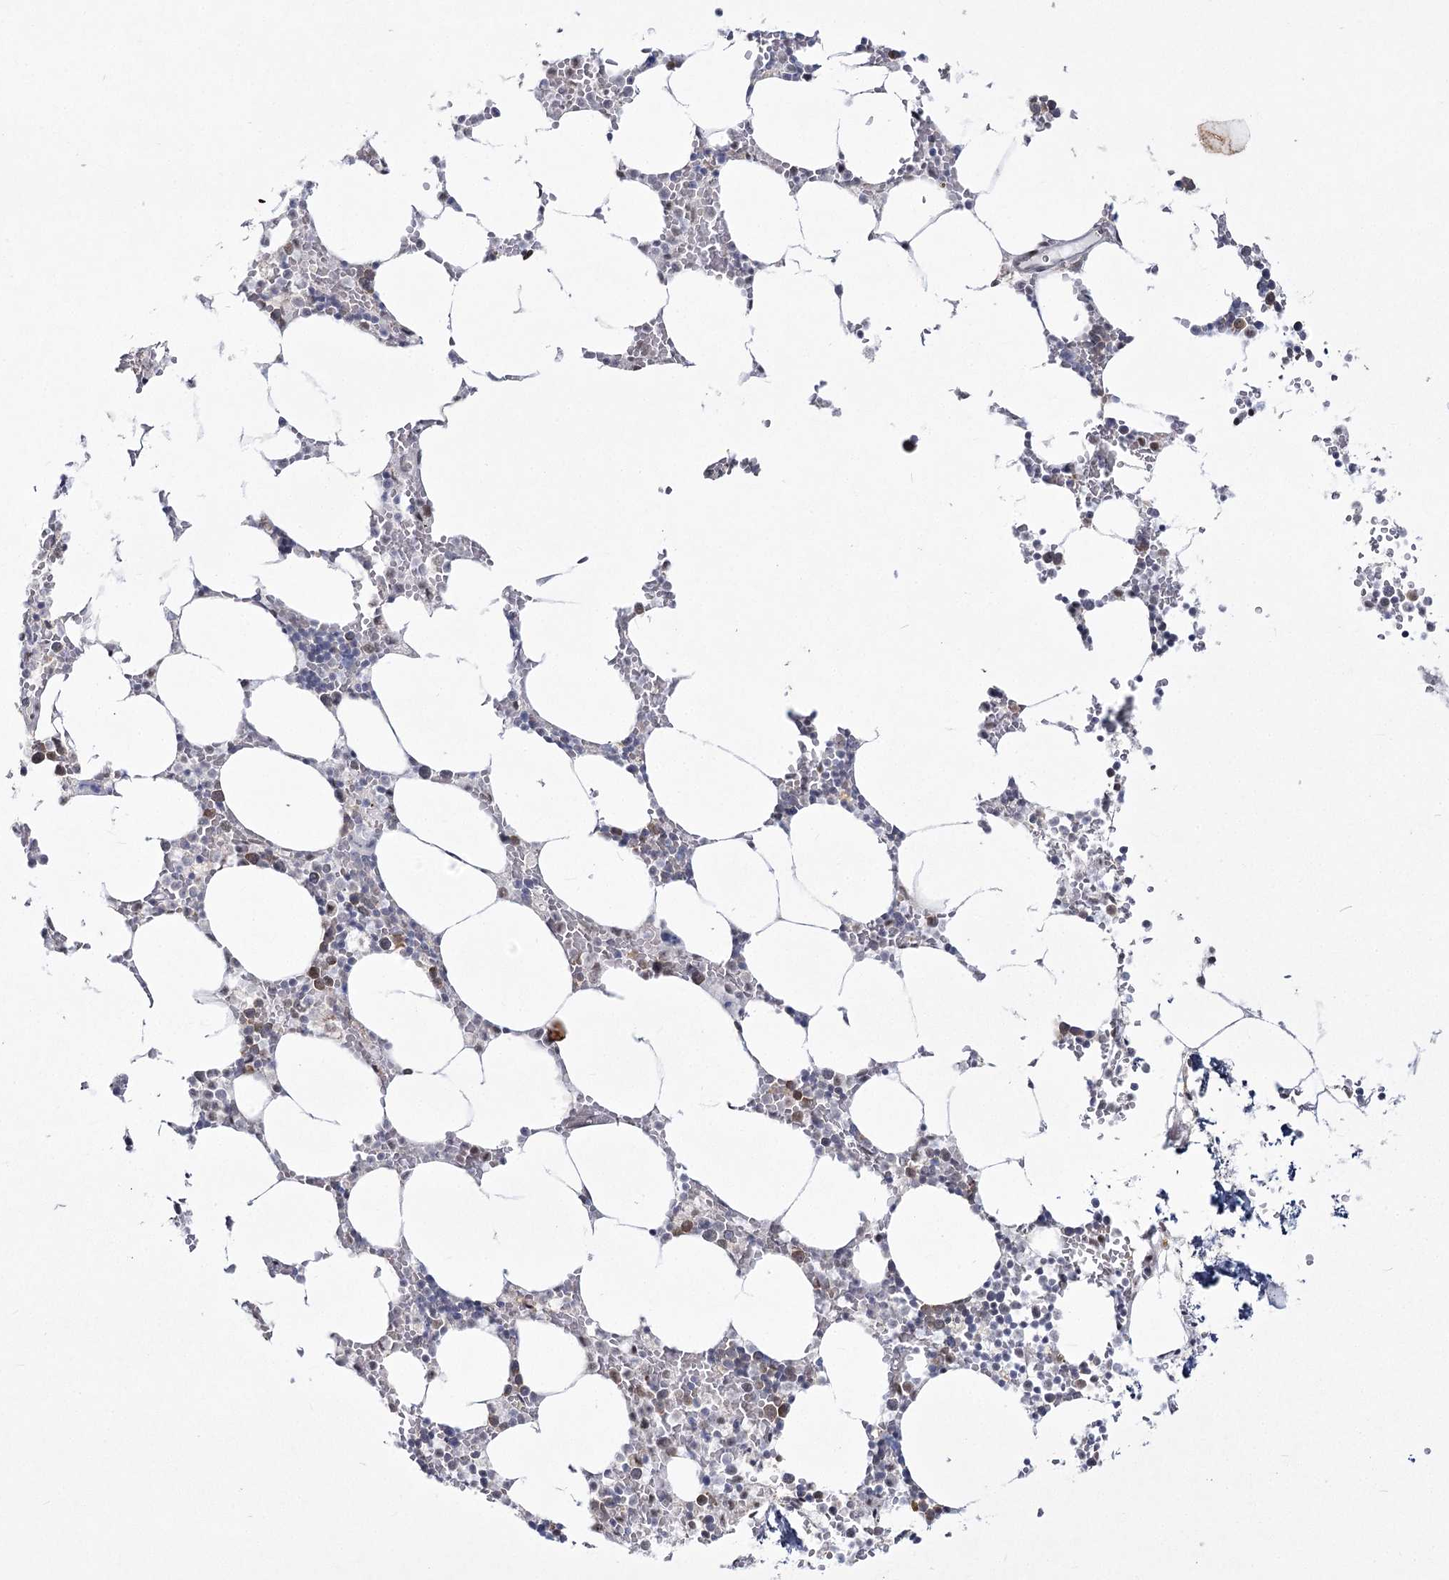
{"staining": {"intensity": "moderate", "quantity": "<25%", "location": "cytoplasmic/membranous"}, "tissue": "bone marrow", "cell_type": "Hematopoietic cells", "image_type": "normal", "snomed": [{"axis": "morphology", "description": "Normal tissue, NOS"}, {"axis": "topography", "description": "Bone marrow"}], "caption": "Moderate cytoplasmic/membranous protein expression is seen in approximately <25% of hematopoietic cells in bone marrow.", "gene": "YBX3", "patient": {"sex": "male", "age": 70}}